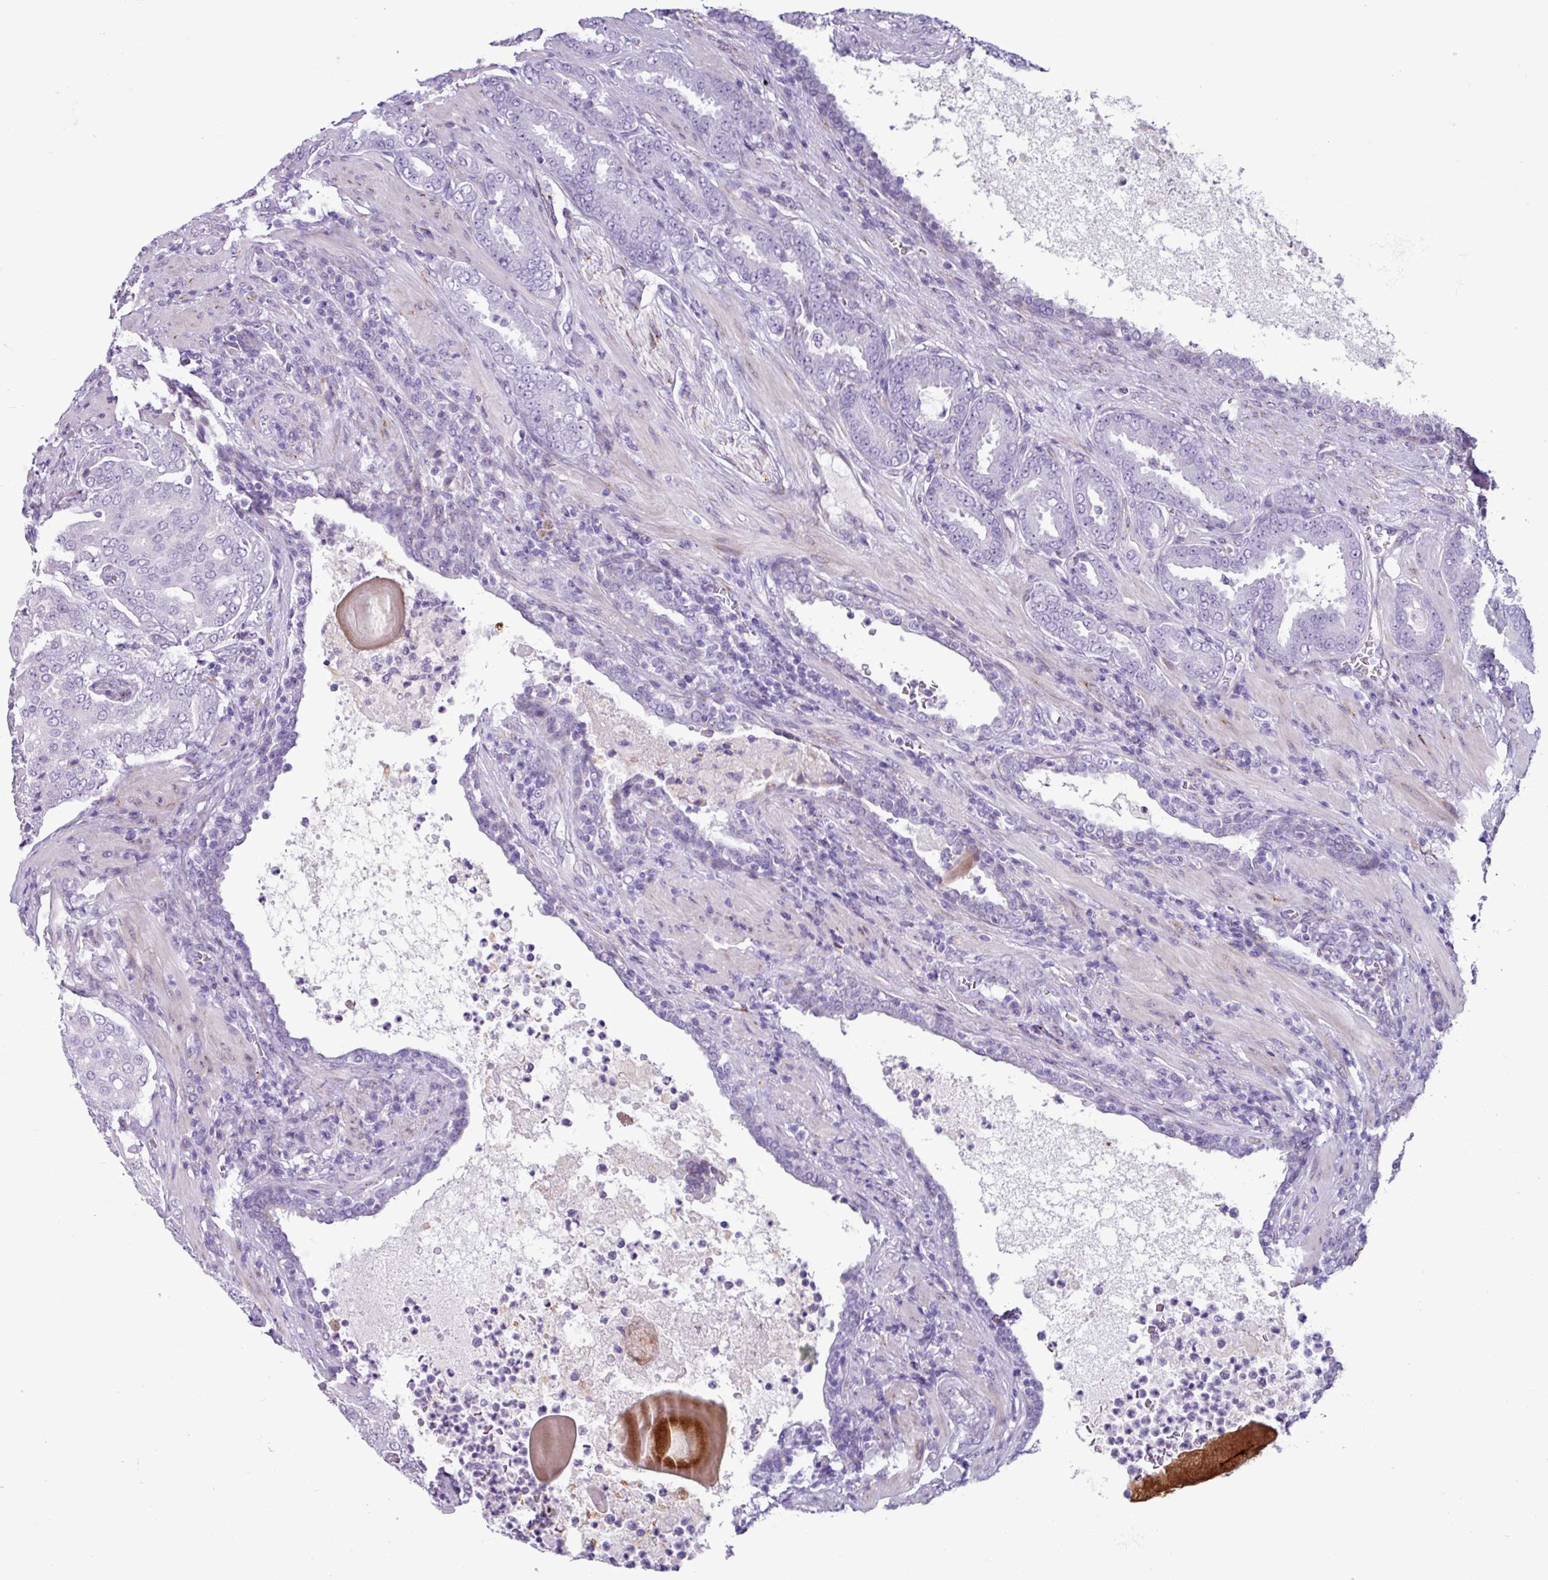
{"staining": {"intensity": "negative", "quantity": "none", "location": "none"}, "tissue": "prostate cancer", "cell_type": "Tumor cells", "image_type": "cancer", "snomed": [{"axis": "morphology", "description": "Adenocarcinoma, High grade"}, {"axis": "topography", "description": "Prostate"}], "caption": "Histopathology image shows no significant protein staining in tumor cells of prostate cancer (adenocarcinoma (high-grade)). The staining was performed using DAB (3,3'-diaminobenzidine) to visualize the protein expression in brown, while the nuclei were stained in blue with hematoxylin (Magnification: 20x).", "gene": "PPP1R35", "patient": {"sex": "male", "age": 68}}